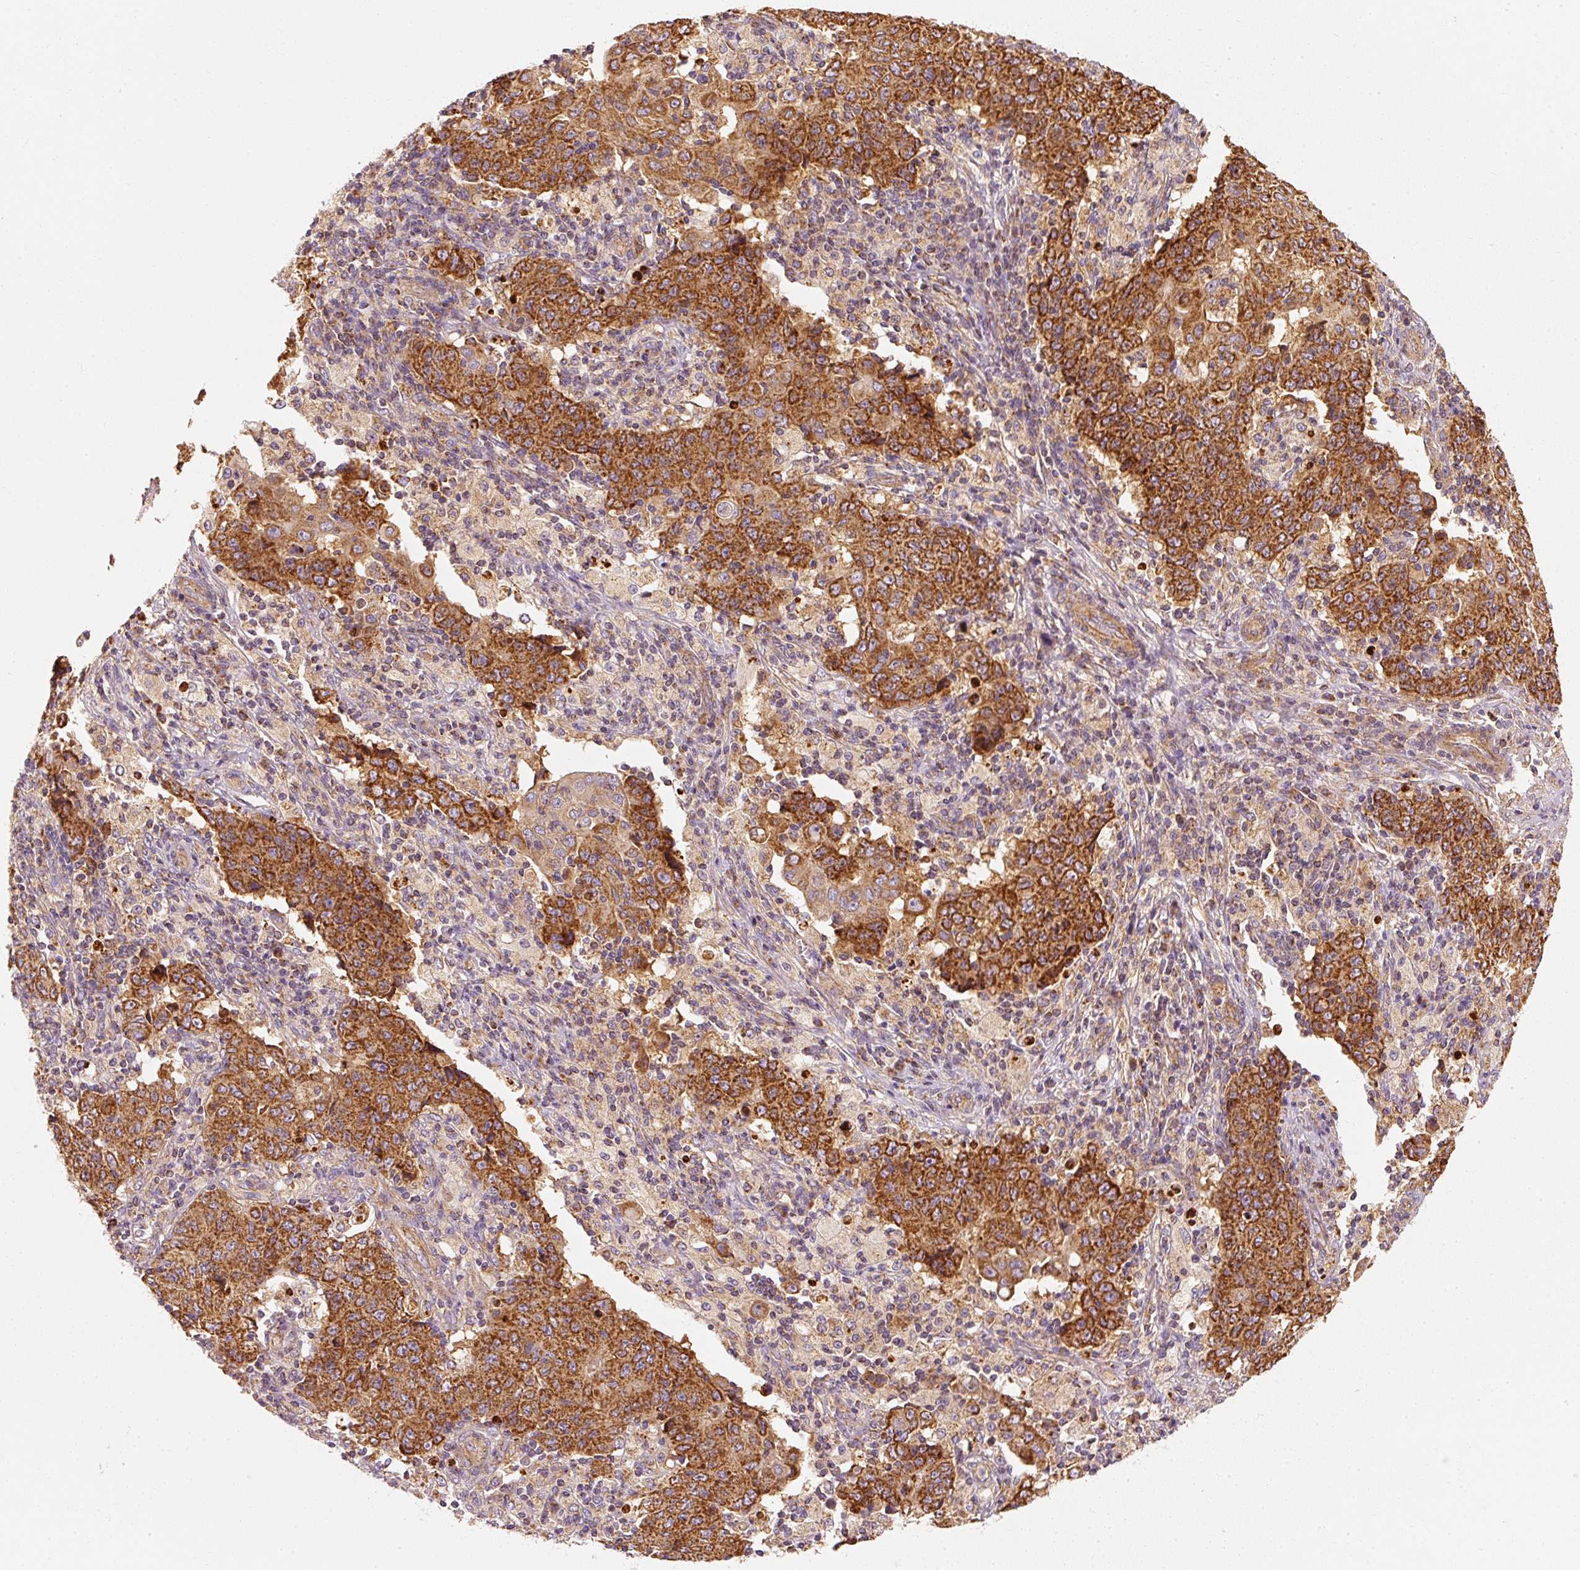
{"staining": {"intensity": "strong", "quantity": ">75%", "location": "cytoplasmic/membranous"}, "tissue": "ovarian cancer", "cell_type": "Tumor cells", "image_type": "cancer", "snomed": [{"axis": "morphology", "description": "Carcinoma, endometroid"}, {"axis": "topography", "description": "Ovary"}], "caption": "High-power microscopy captured an IHC image of ovarian endometroid carcinoma, revealing strong cytoplasmic/membranous positivity in approximately >75% of tumor cells. (brown staining indicates protein expression, while blue staining denotes nuclei).", "gene": "TOMM40", "patient": {"sex": "female", "age": 42}}